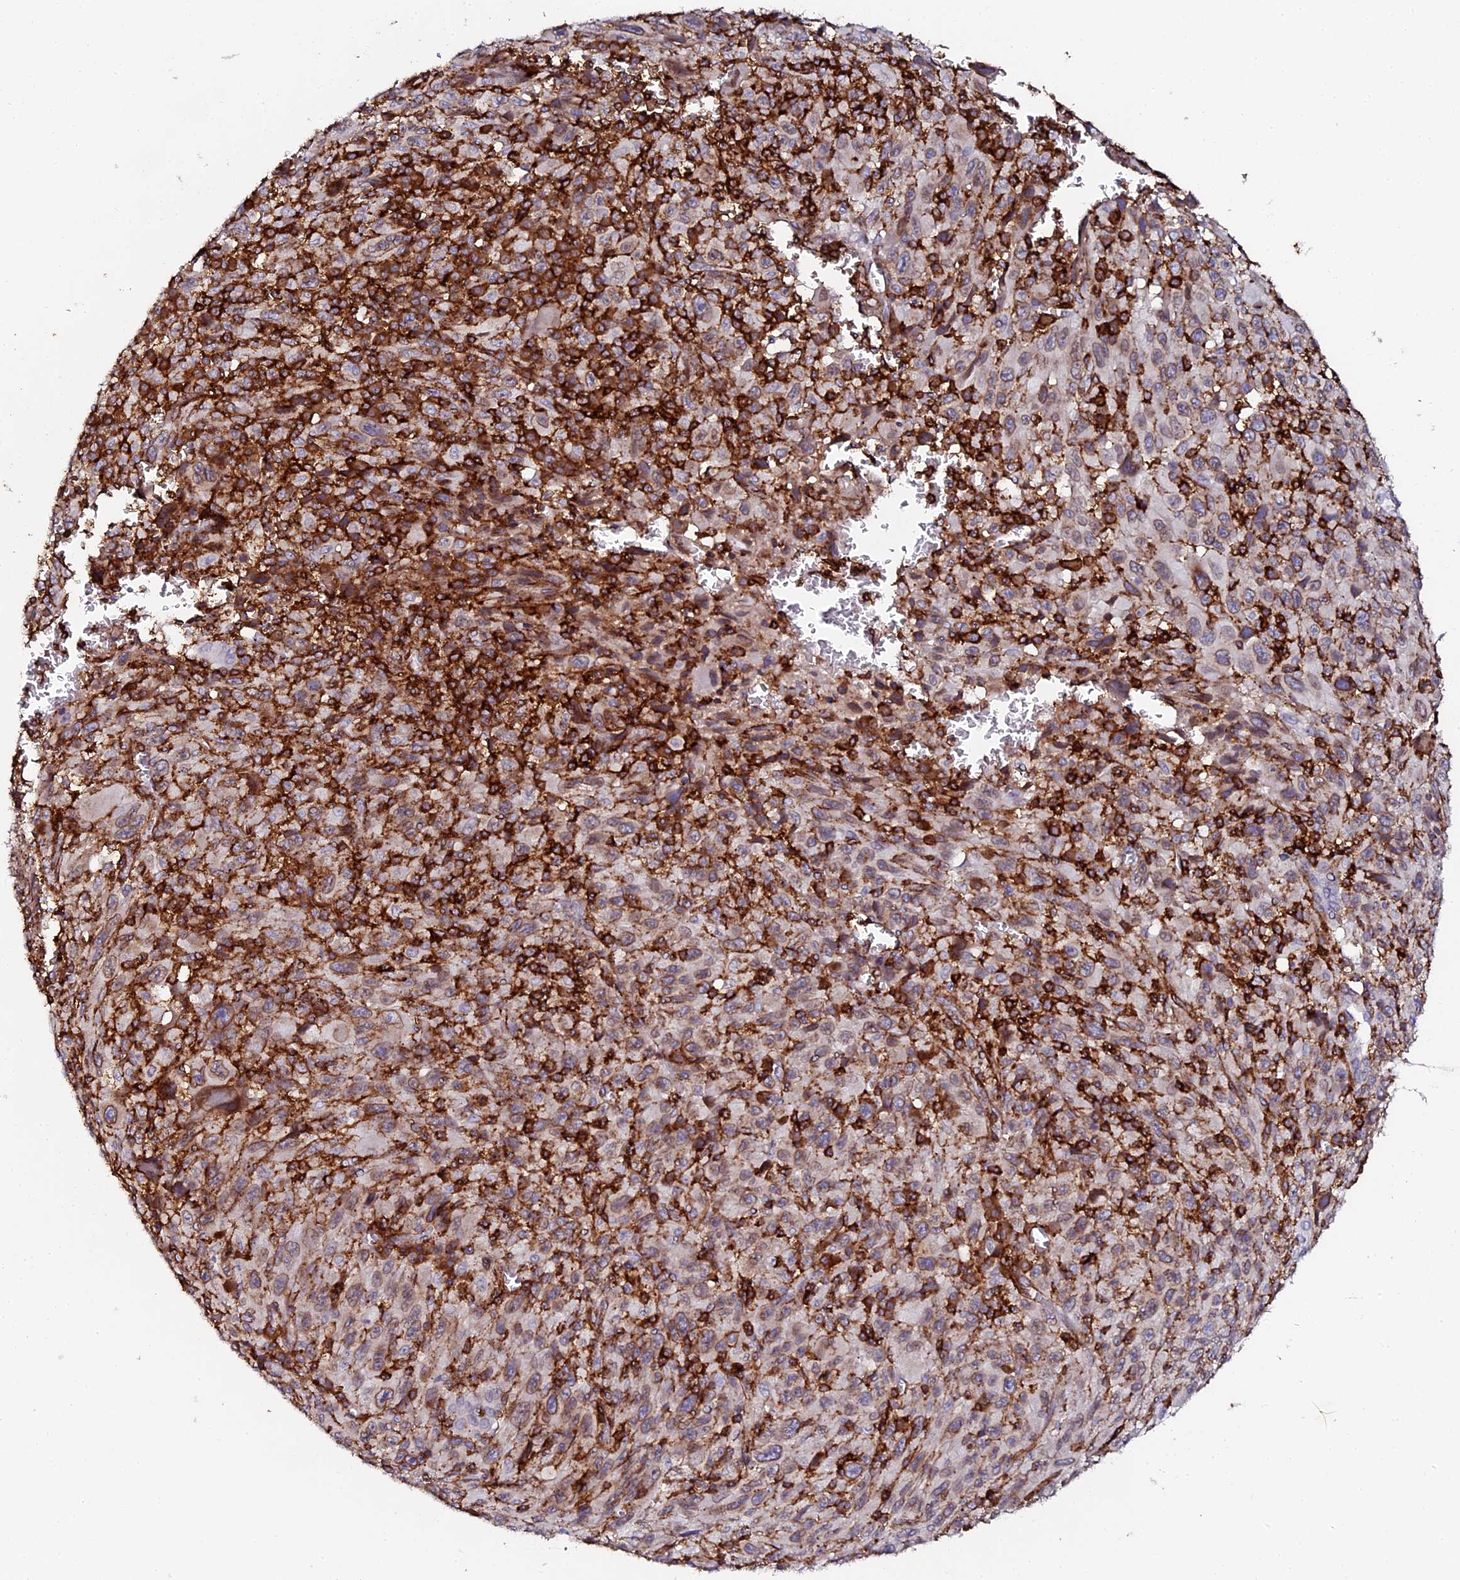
{"staining": {"intensity": "moderate", "quantity": ">75%", "location": "cytoplasmic/membranous,nuclear"}, "tissue": "melanoma", "cell_type": "Tumor cells", "image_type": "cancer", "snomed": [{"axis": "morphology", "description": "Malignant melanoma, Metastatic site"}, {"axis": "topography", "description": "Skin"}], "caption": "Protein staining exhibits moderate cytoplasmic/membranous and nuclear staining in approximately >75% of tumor cells in malignant melanoma (metastatic site).", "gene": "AAAS", "patient": {"sex": "female", "age": 56}}